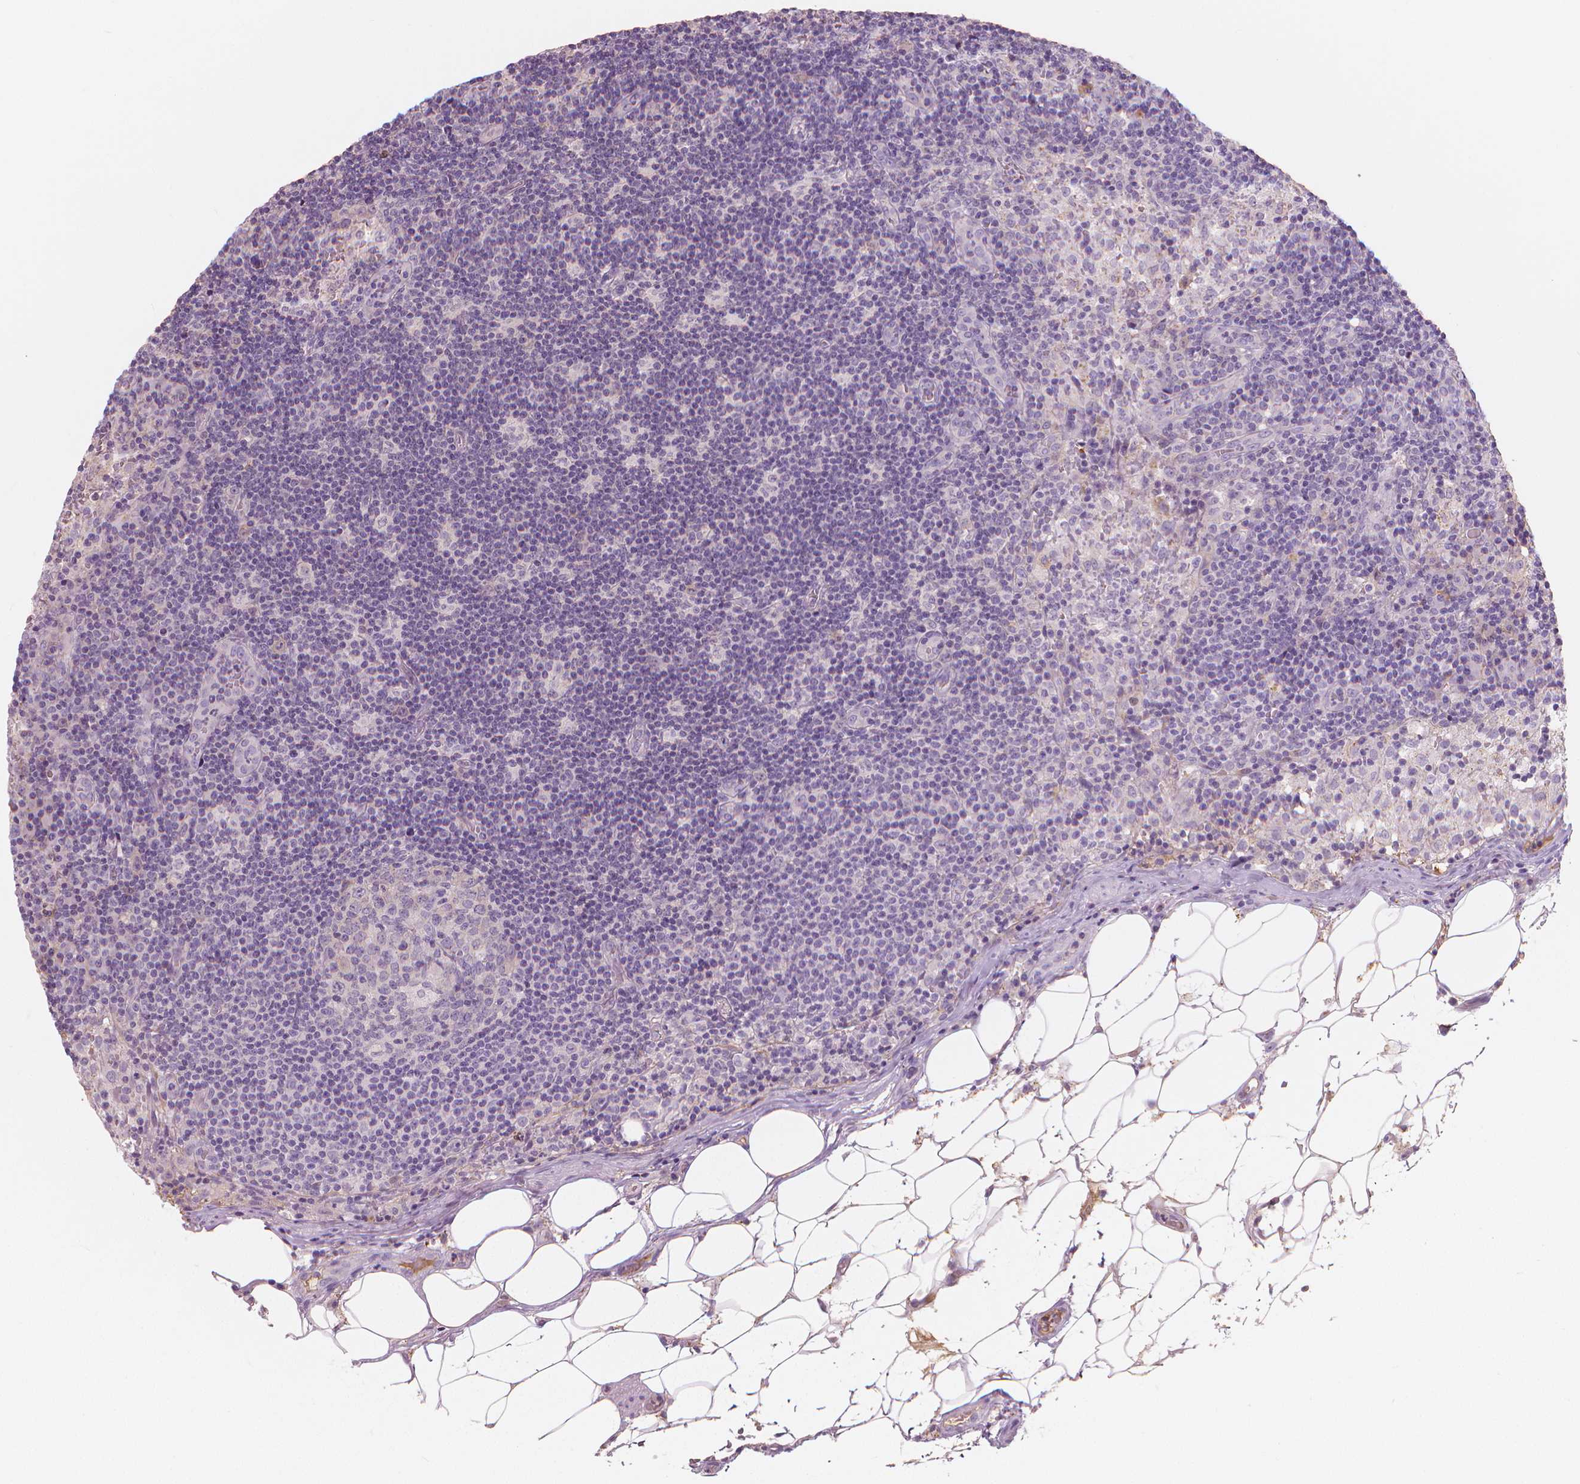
{"staining": {"intensity": "negative", "quantity": "none", "location": "none"}, "tissue": "lymph node", "cell_type": "Germinal center cells", "image_type": "normal", "snomed": [{"axis": "morphology", "description": "Normal tissue, NOS"}, {"axis": "topography", "description": "Lymph node"}], "caption": "An immunohistochemistry micrograph of benign lymph node is shown. There is no staining in germinal center cells of lymph node. (DAB (3,3'-diaminobenzidine) immunohistochemistry, high magnification).", "gene": "APOA4", "patient": {"sex": "male", "age": 62}}